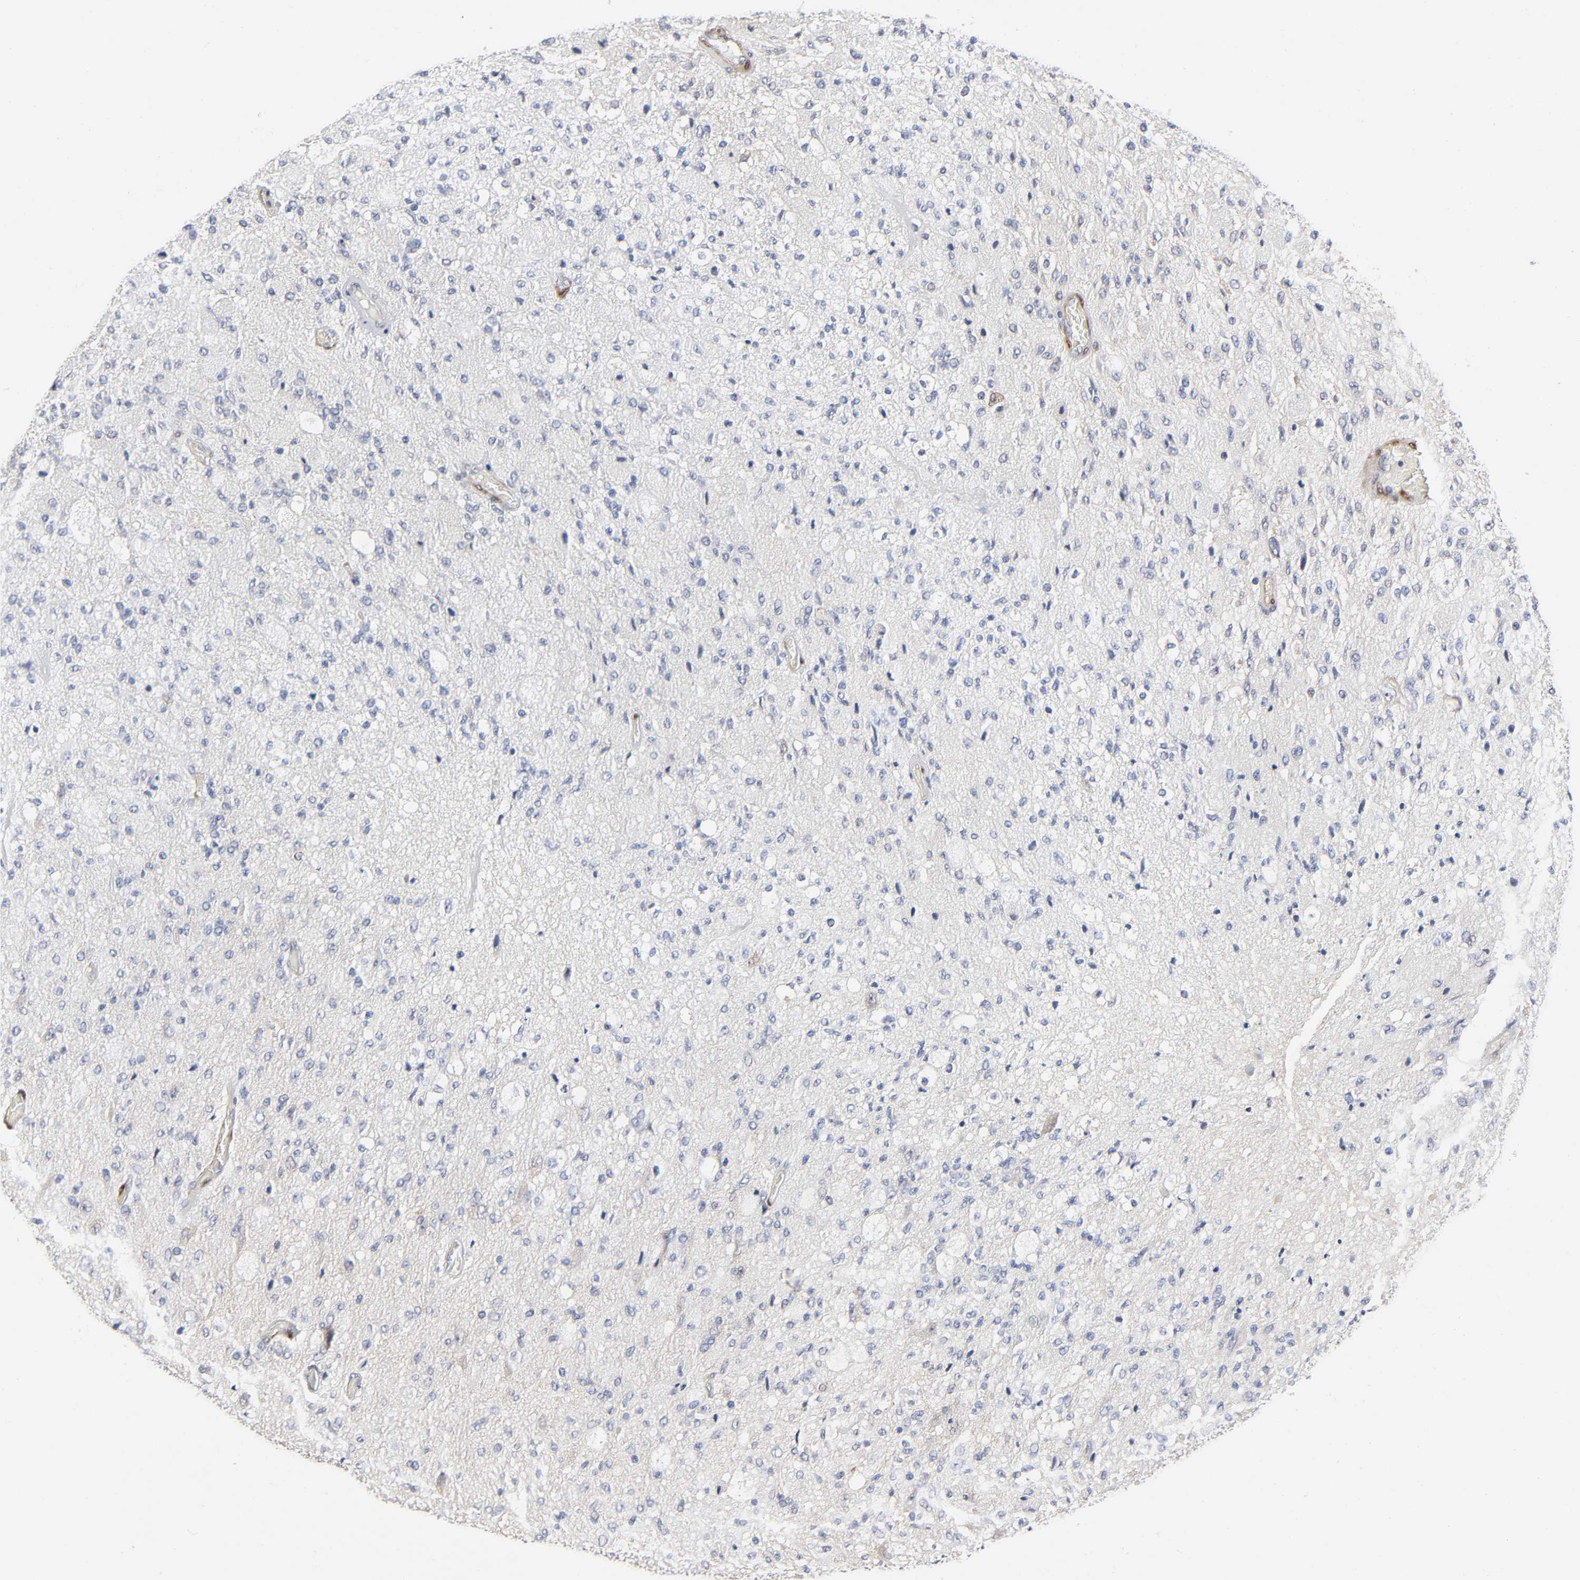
{"staining": {"intensity": "negative", "quantity": "none", "location": "none"}, "tissue": "glioma", "cell_type": "Tumor cells", "image_type": "cancer", "snomed": [{"axis": "morphology", "description": "Normal tissue, NOS"}, {"axis": "morphology", "description": "Glioma, malignant, High grade"}, {"axis": "topography", "description": "Cerebral cortex"}], "caption": "Image shows no significant protein expression in tumor cells of glioma. Nuclei are stained in blue.", "gene": "PTEN", "patient": {"sex": "male", "age": 77}}